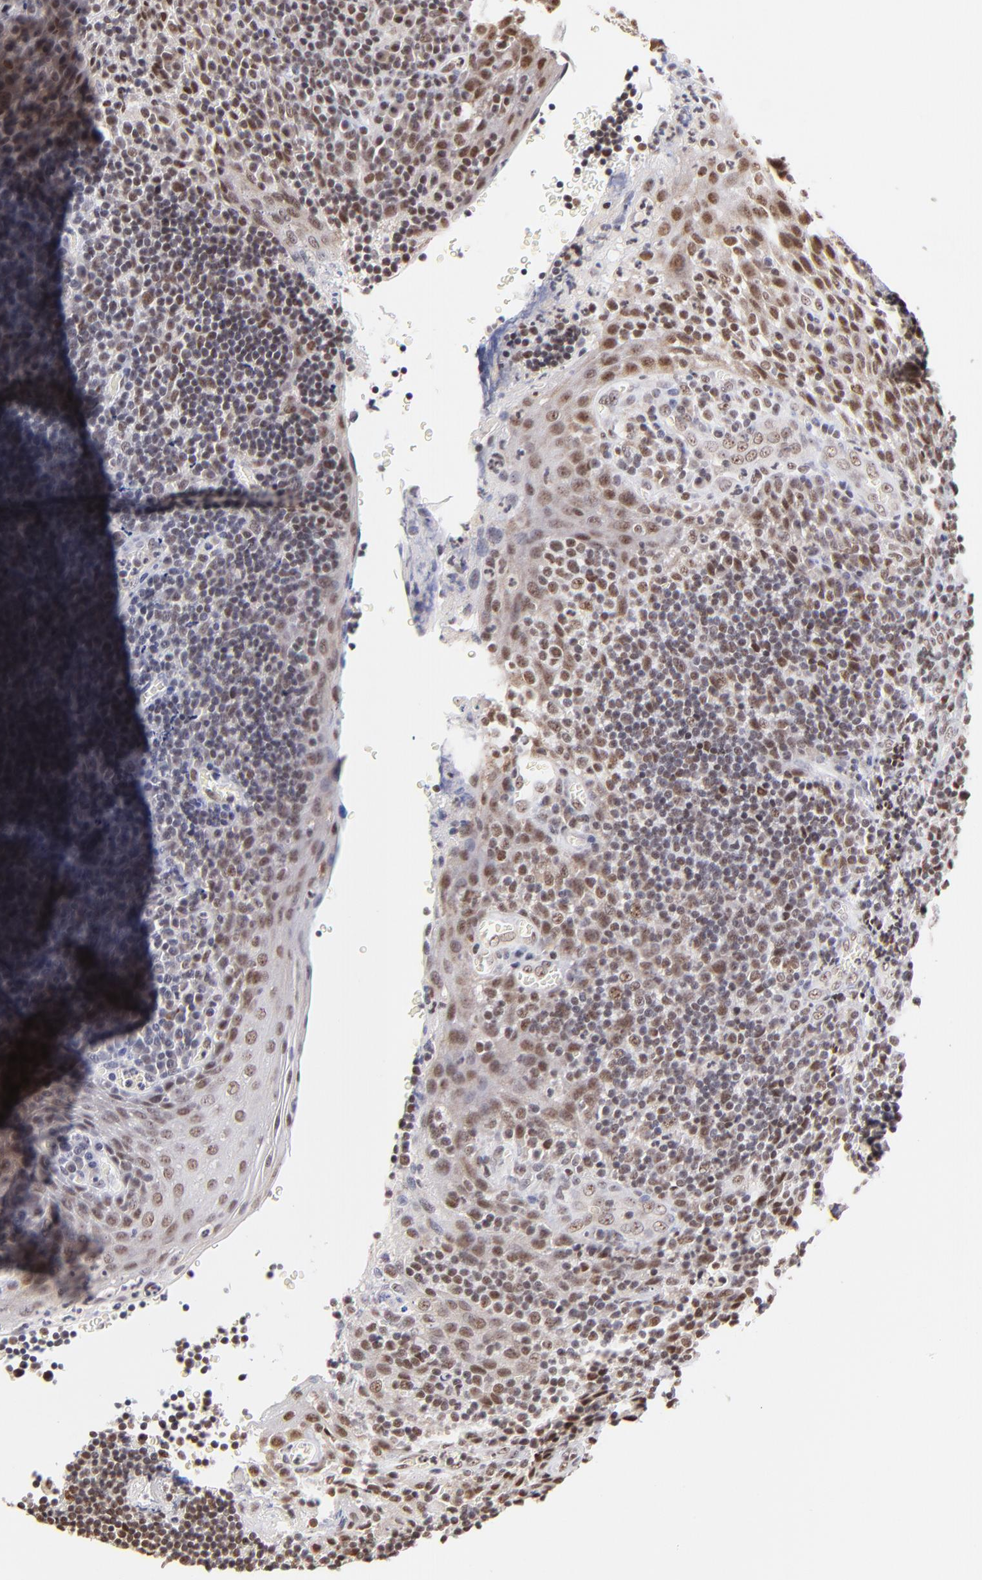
{"staining": {"intensity": "weak", "quantity": ">75%", "location": "nuclear"}, "tissue": "tonsil", "cell_type": "Germinal center cells", "image_type": "normal", "snomed": [{"axis": "morphology", "description": "Normal tissue, NOS"}, {"axis": "topography", "description": "Tonsil"}], "caption": "Germinal center cells reveal low levels of weak nuclear staining in about >75% of cells in unremarkable tonsil. (DAB IHC with brightfield microscopy, high magnification).", "gene": "ZNF670", "patient": {"sex": "male", "age": 20}}